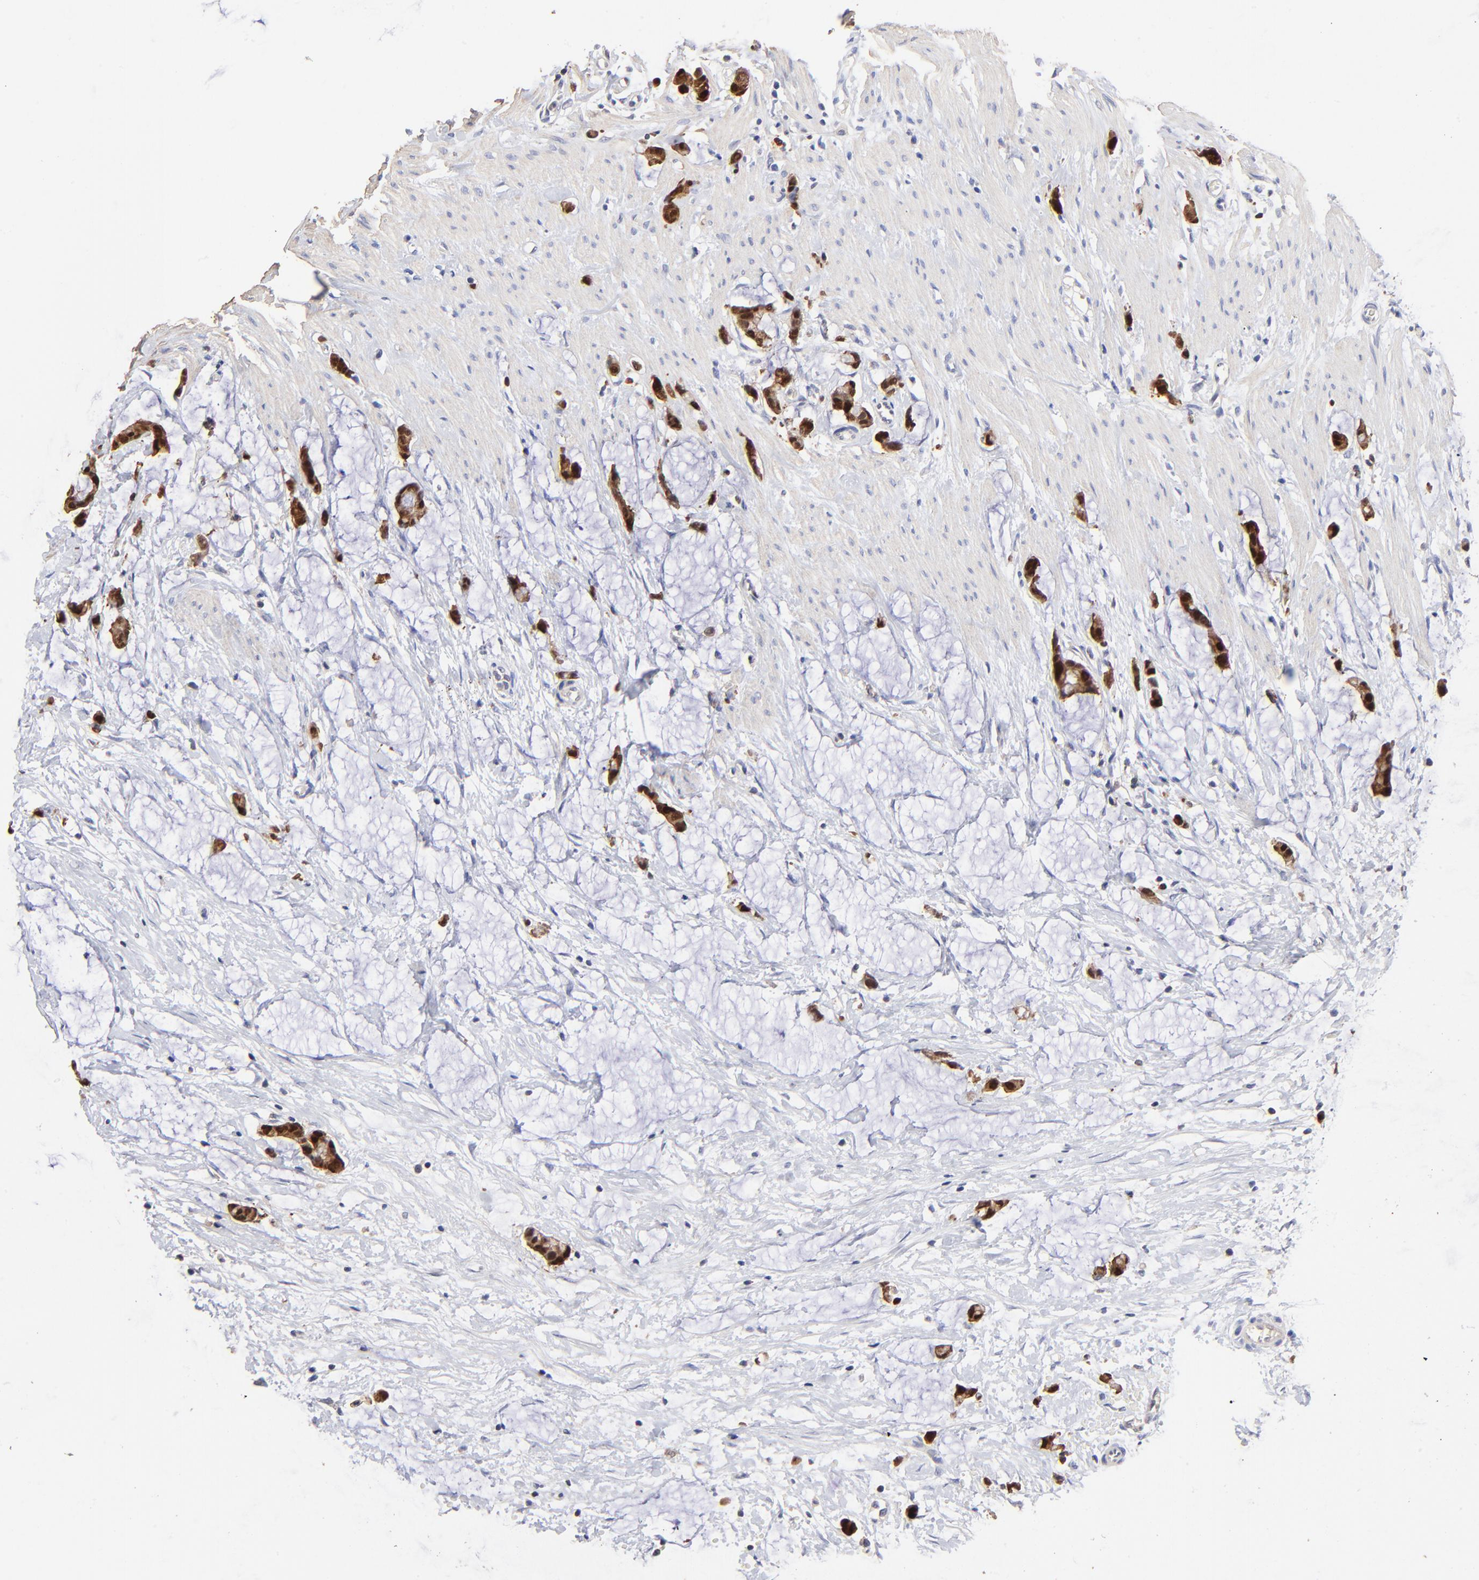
{"staining": {"intensity": "strong", "quantity": ">75%", "location": "cytoplasmic/membranous,nuclear"}, "tissue": "colorectal cancer", "cell_type": "Tumor cells", "image_type": "cancer", "snomed": [{"axis": "morphology", "description": "Adenocarcinoma, NOS"}, {"axis": "topography", "description": "Colon"}], "caption": "Protein expression by immunohistochemistry (IHC) reveals strong cytoplasmic/membranous and nuclear positivity in approximately >75% of tumor cells in adenocarcinoma (colorectal).", "gene": "DCTPP1", "patient": {"sex": "male", "age": 14}}